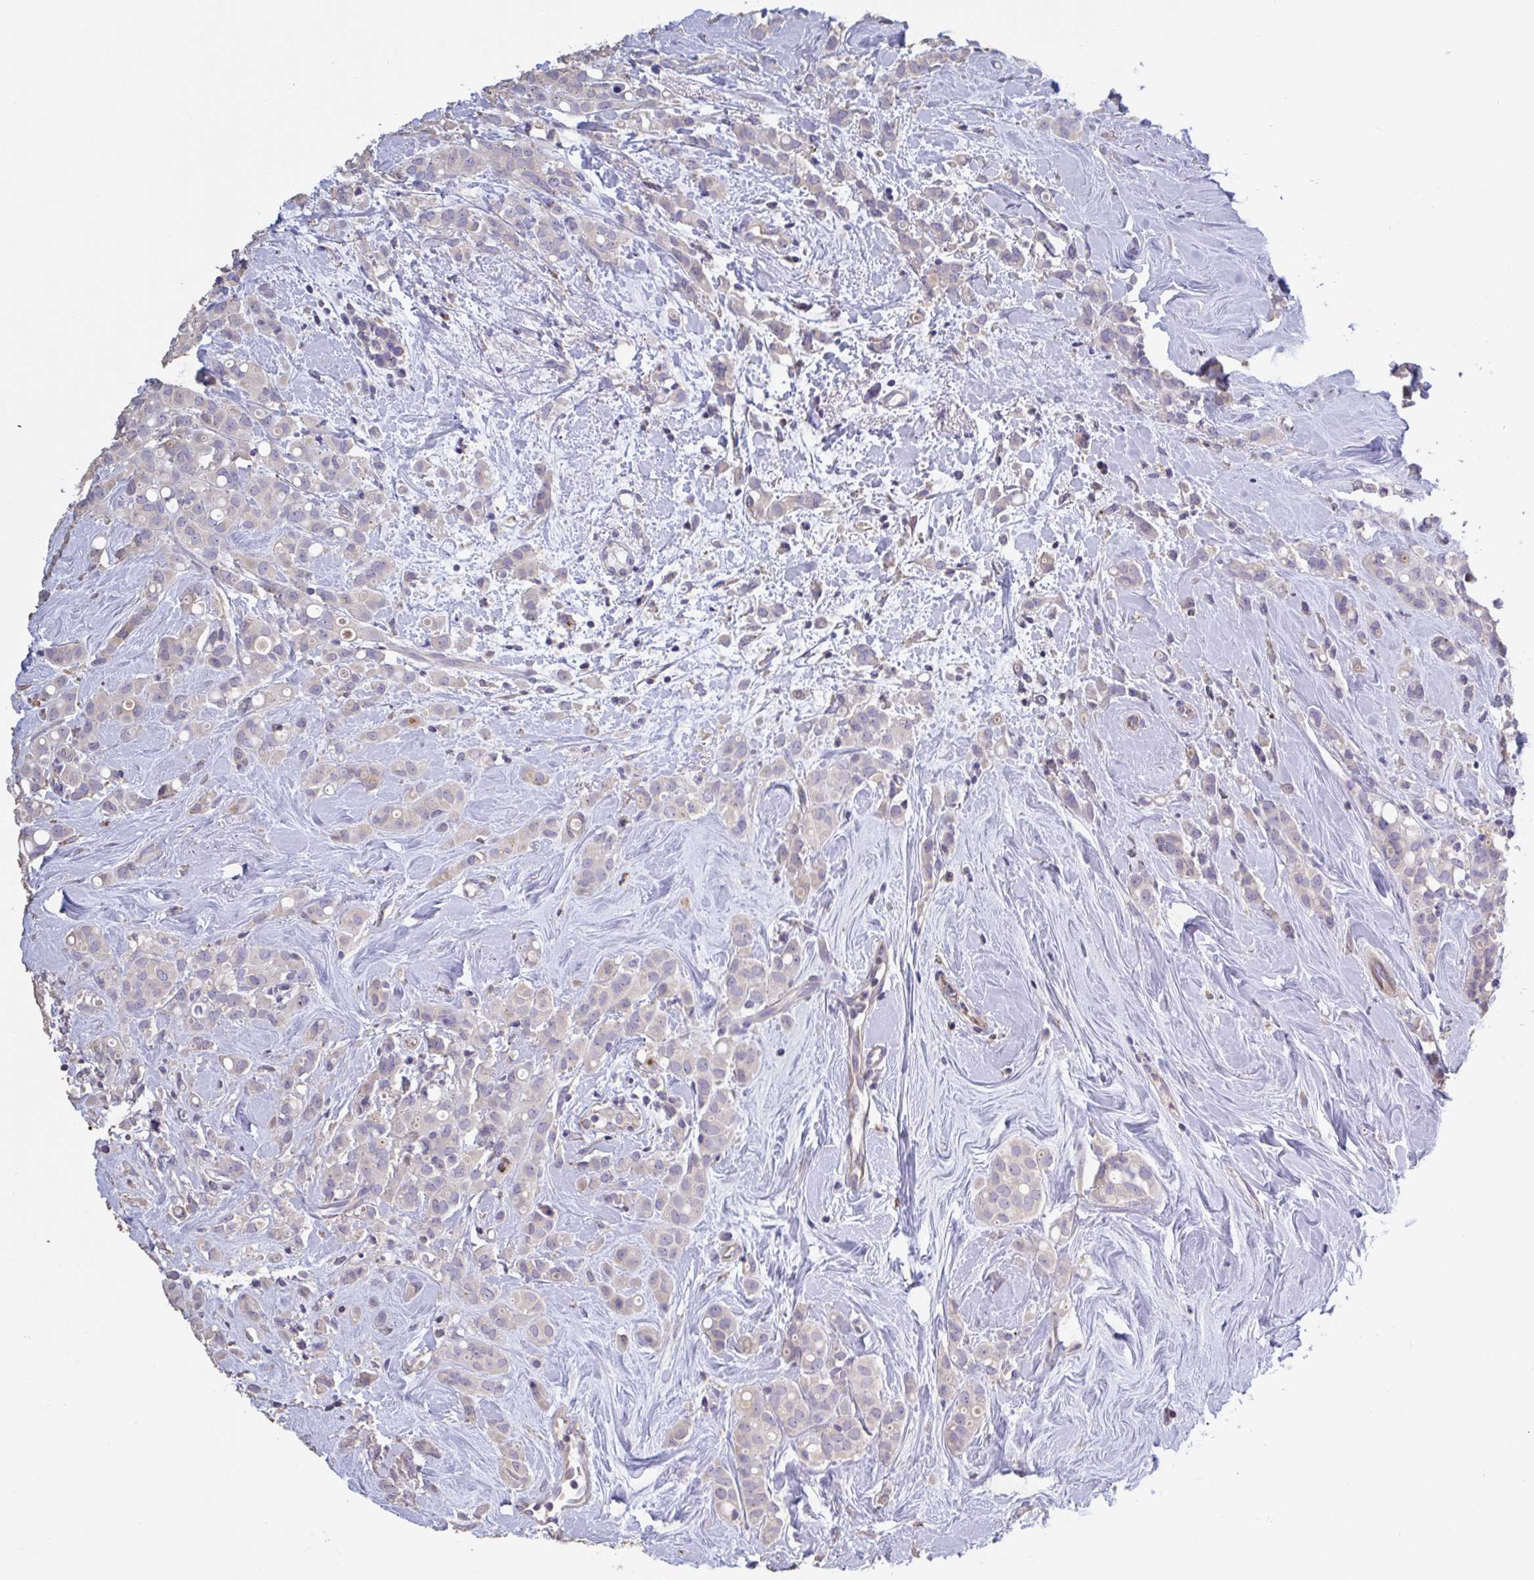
{"staining": {"intensity": "negative", "quantity": "none", "location": "none"}, "tissue": "breast cancer", "cell_type": "Tumor cells", "image_type": "cancer", "snomed": [{"axis": "morphology", "description": "Lobular carcinoma"}, {"axis": "topography", "description": "Breast"}], "caption": "This is a photomicrograph of immunohistochemistry staining of breast cancer (lobular carcinoma), which shows no staining in tumor cells.", "gene": "CHMP5", "patient": {"sex": "female", "age": 68}}